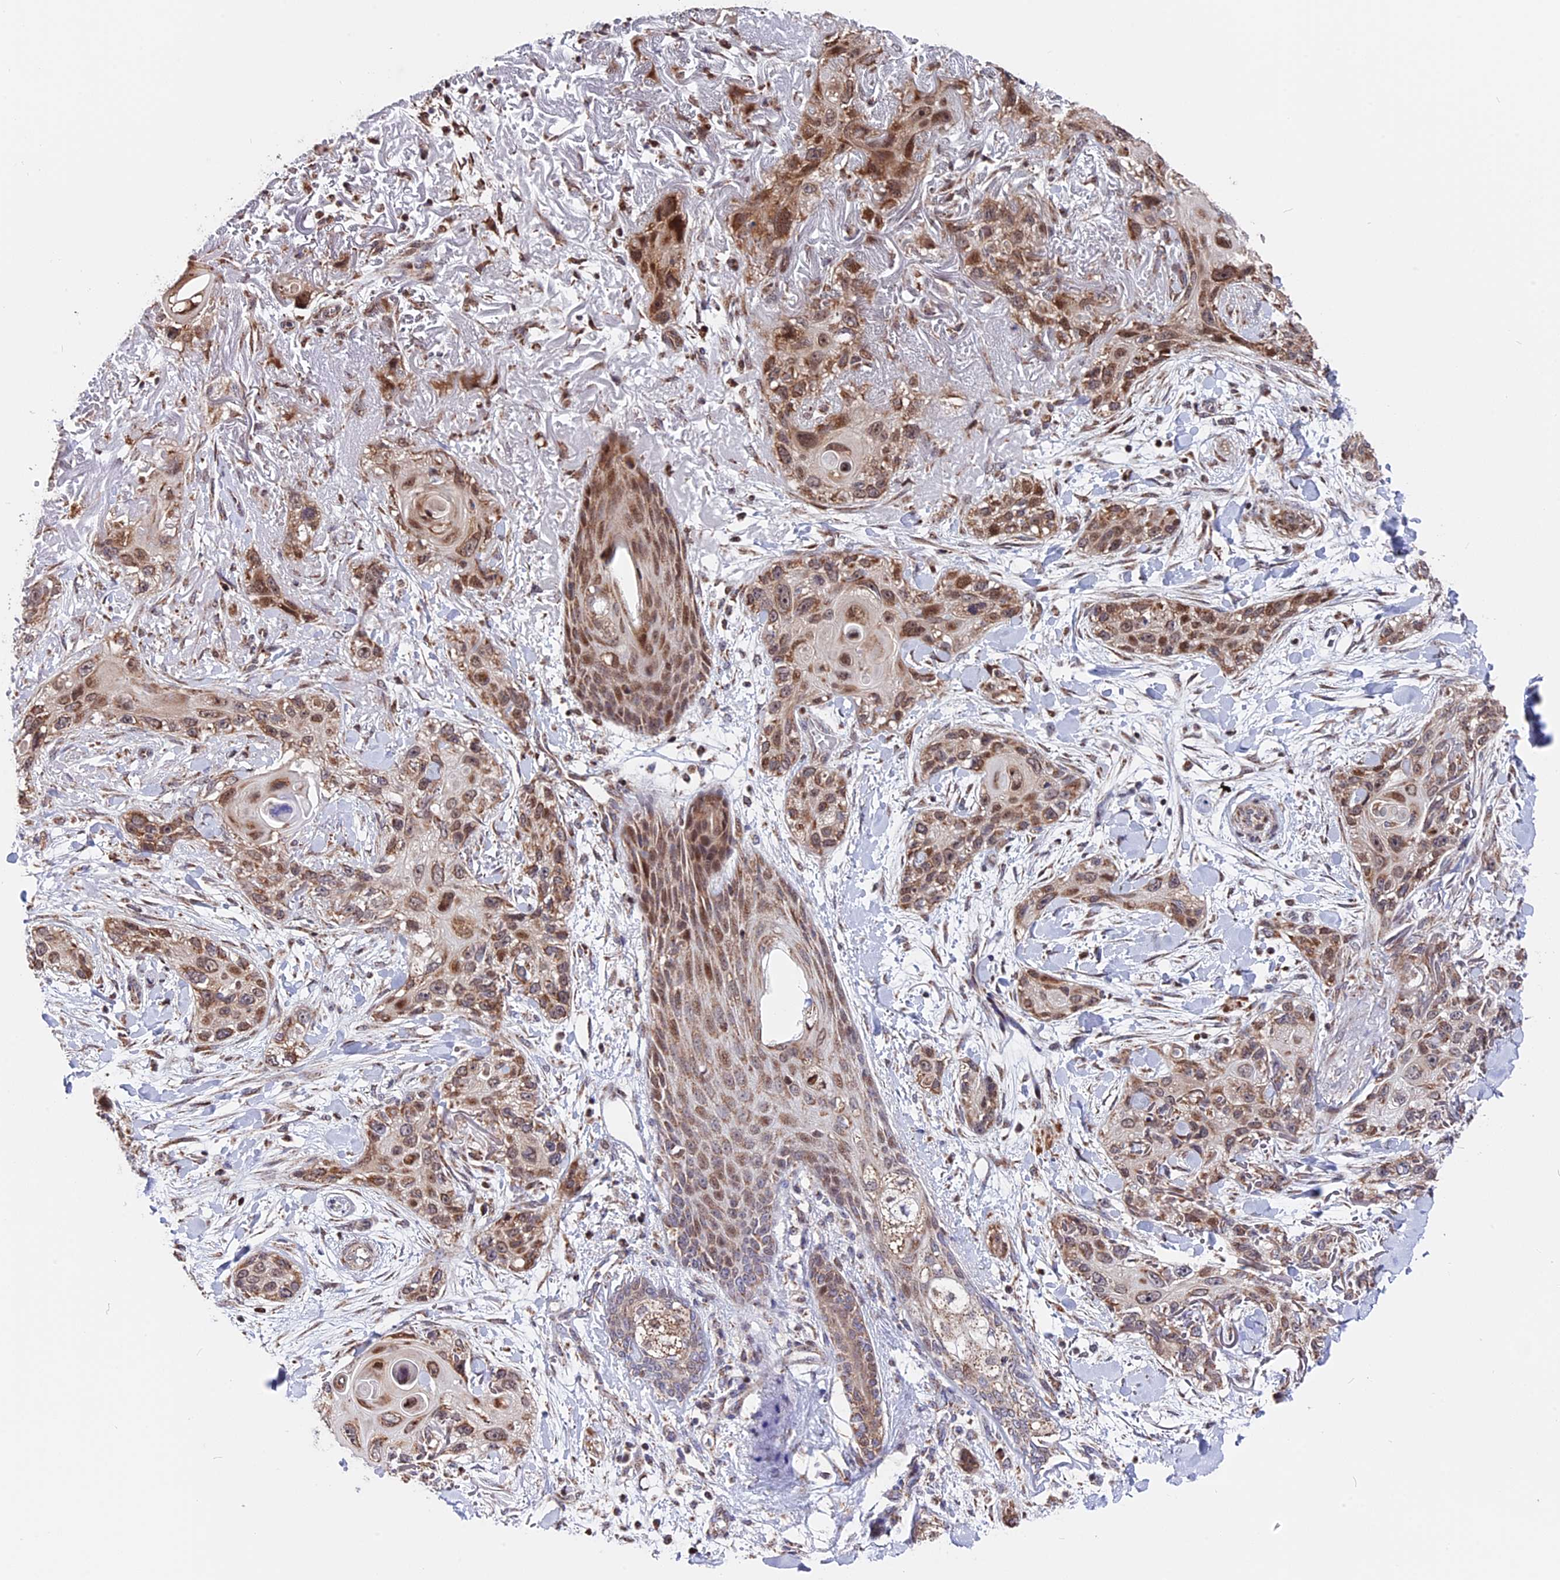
{"staining": {"intensity": "moderate", "quantity": ">75%", "location": "cytoplasmic/membranous,nuclear"}, "tissue": "skin cancer", "cell_type": "Tumor cells", "image_type": "cancer", "snomed": [{"axis": "morphology", "description": "Normal tissue, NOS"}, {"axis": "morphology", "description": "Squamous cell carcinoma, NOS"}, {"axis": "topography", "description": "Skin"}], "caption": "Skin cancer tissue shows moderate cytoplasmic/membranous and nuclear positivity in approximately >75% of tumor cells, visualized by immunohistochemistry.", "gene": "FAM174C", "patient": {"sex": "male", "age": 72}}